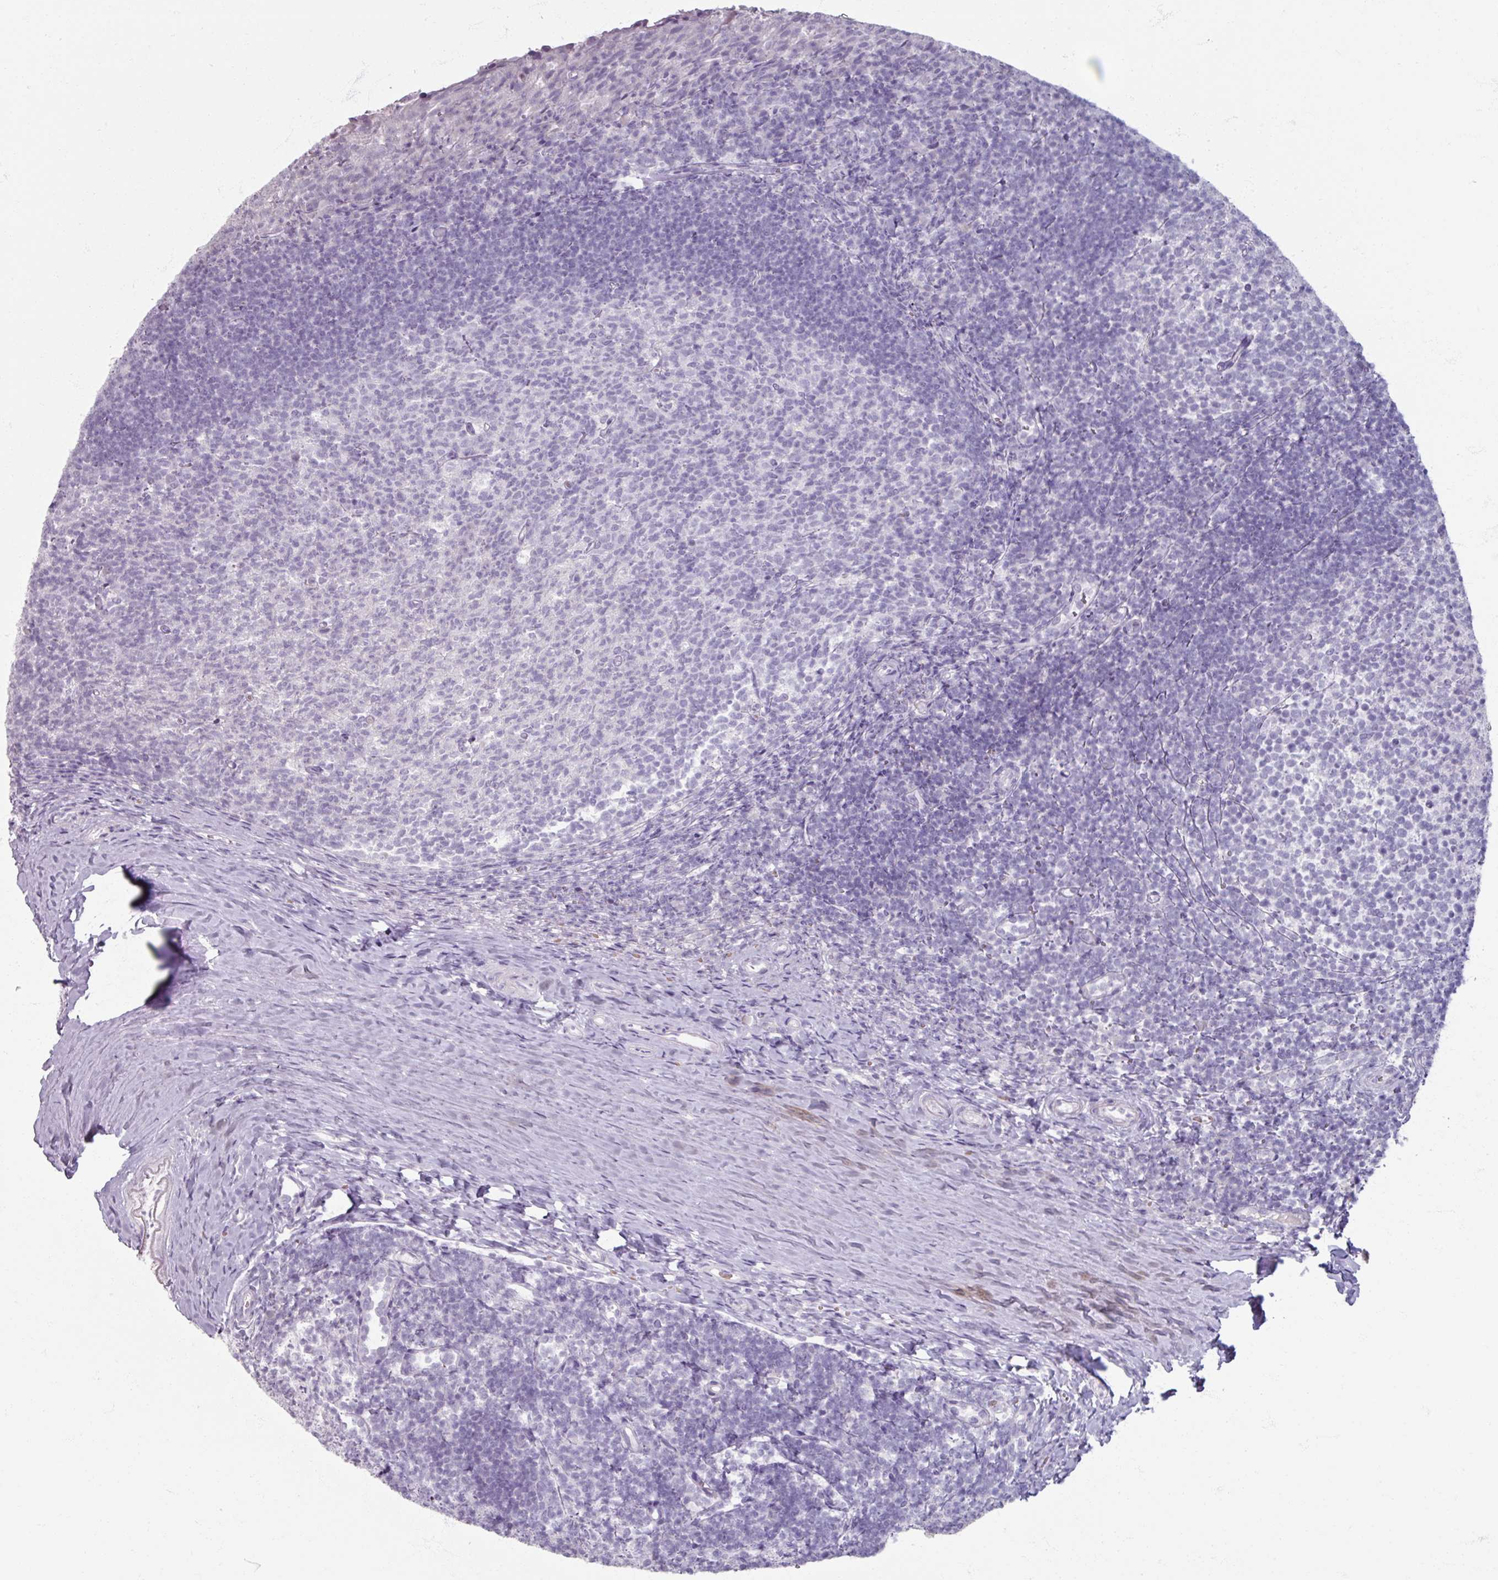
{"staining": {"intensity": "negative", "quantity": "none", "location": "none"}, "tissue": "tonsil", "cell_type": "Germinal center cells", "image_type": "normal", "snomed": [{"axis": "morphology", "description": "Normal tissue, NOS"}, {"axis": "topography", "description": "Tonsil"}], "caption": "This micrograph is of normal tonsil stained with IHC to label a protein in brown with the nuclei are counter-stained blue. There is no positivity in germinal center cells. (IHC, brightfield microscopy, high magnification).", "gene": "TG", "patient": {"sex": "female", "age": 10}}